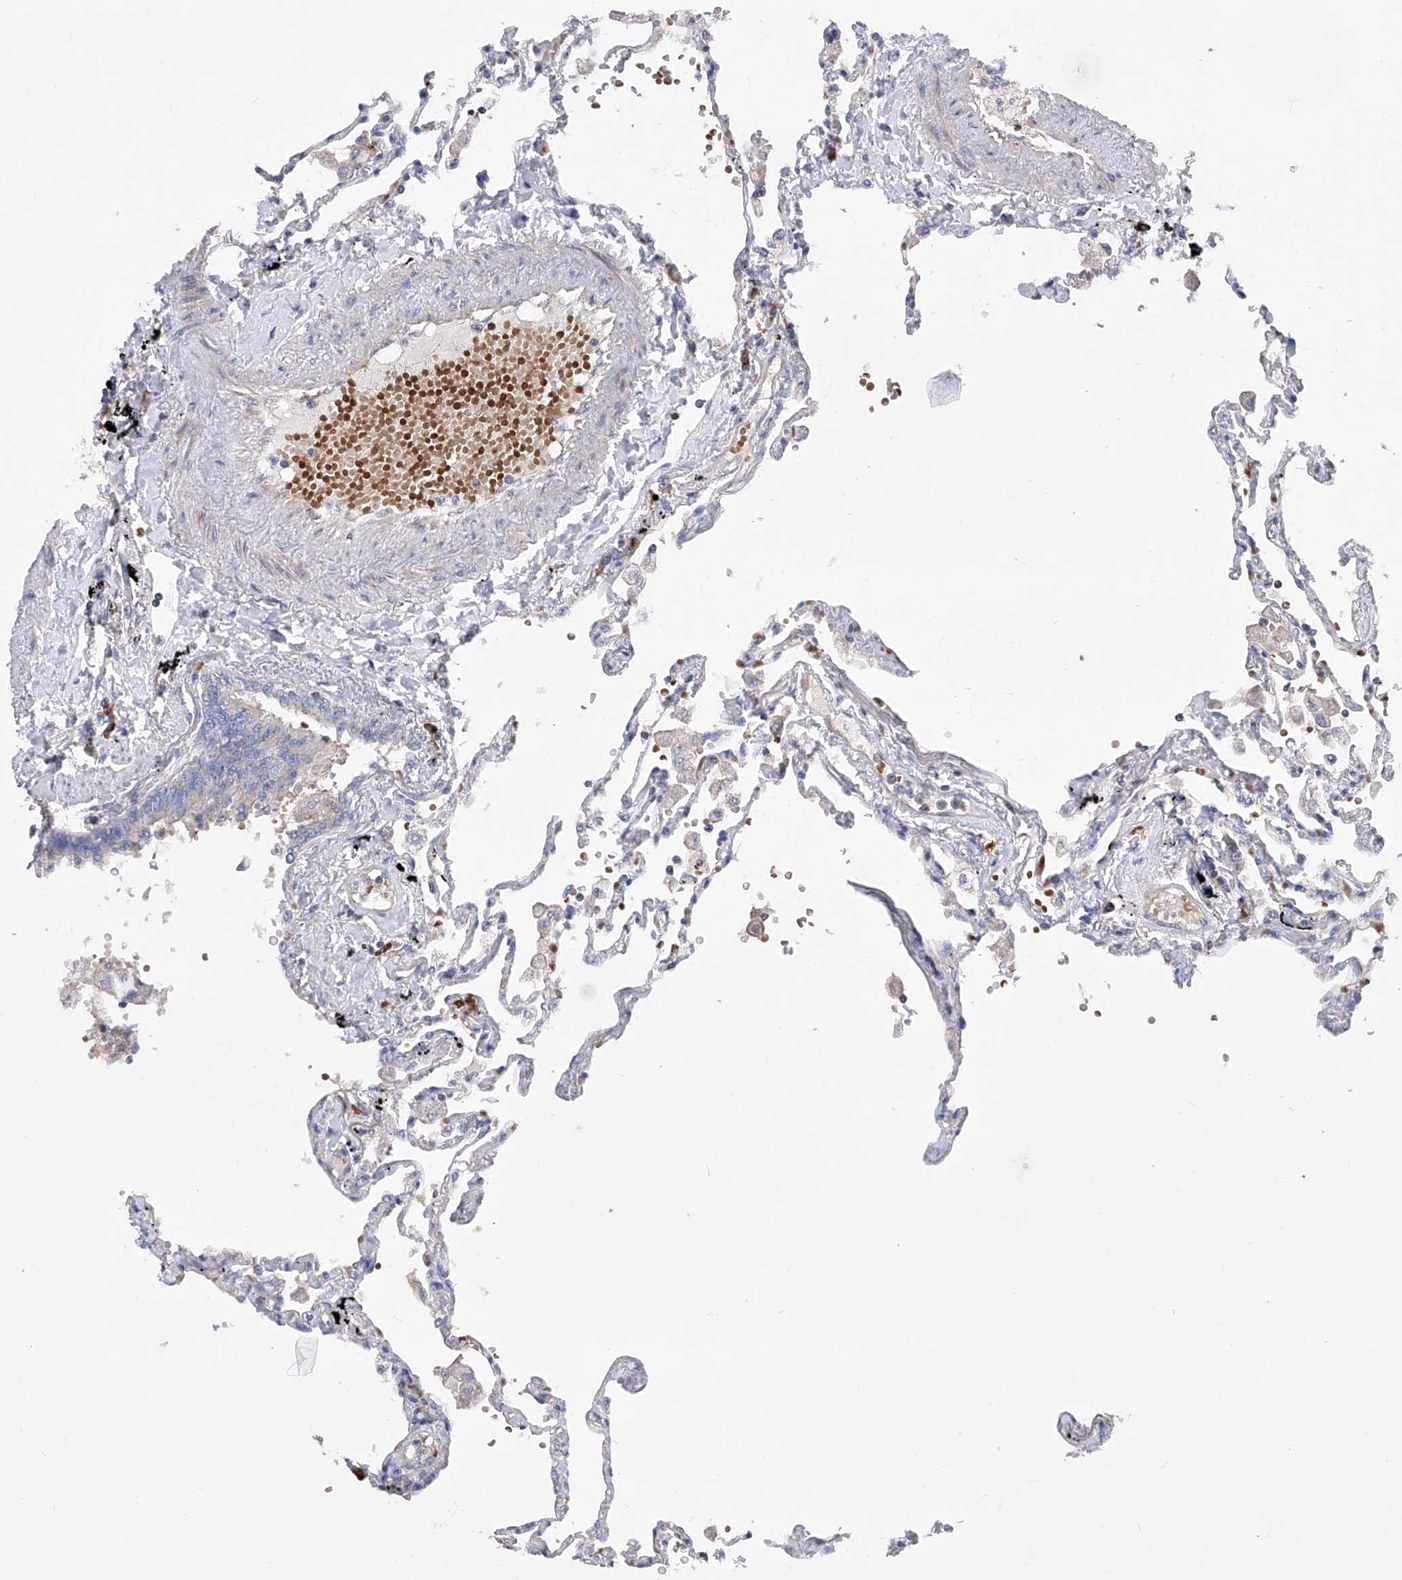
{"staining": {"intensity": "negative", "quantity": "none", "location": "none"}, "tissue": "lung", "cell_type": "Alveolar cells", "image_type": "normal", "snomed": [{"axis": "morphology", "description": "Normal tissue, NOS"}, {"axis": "topography", "description": "Lung"}], "caption": "IHC image of unremarkable lung stained for a protein (brown), which reveals no positivity in alveolar cells.", "gene": "NFATC4", "patient": {"sex": "female", "age": 67}}